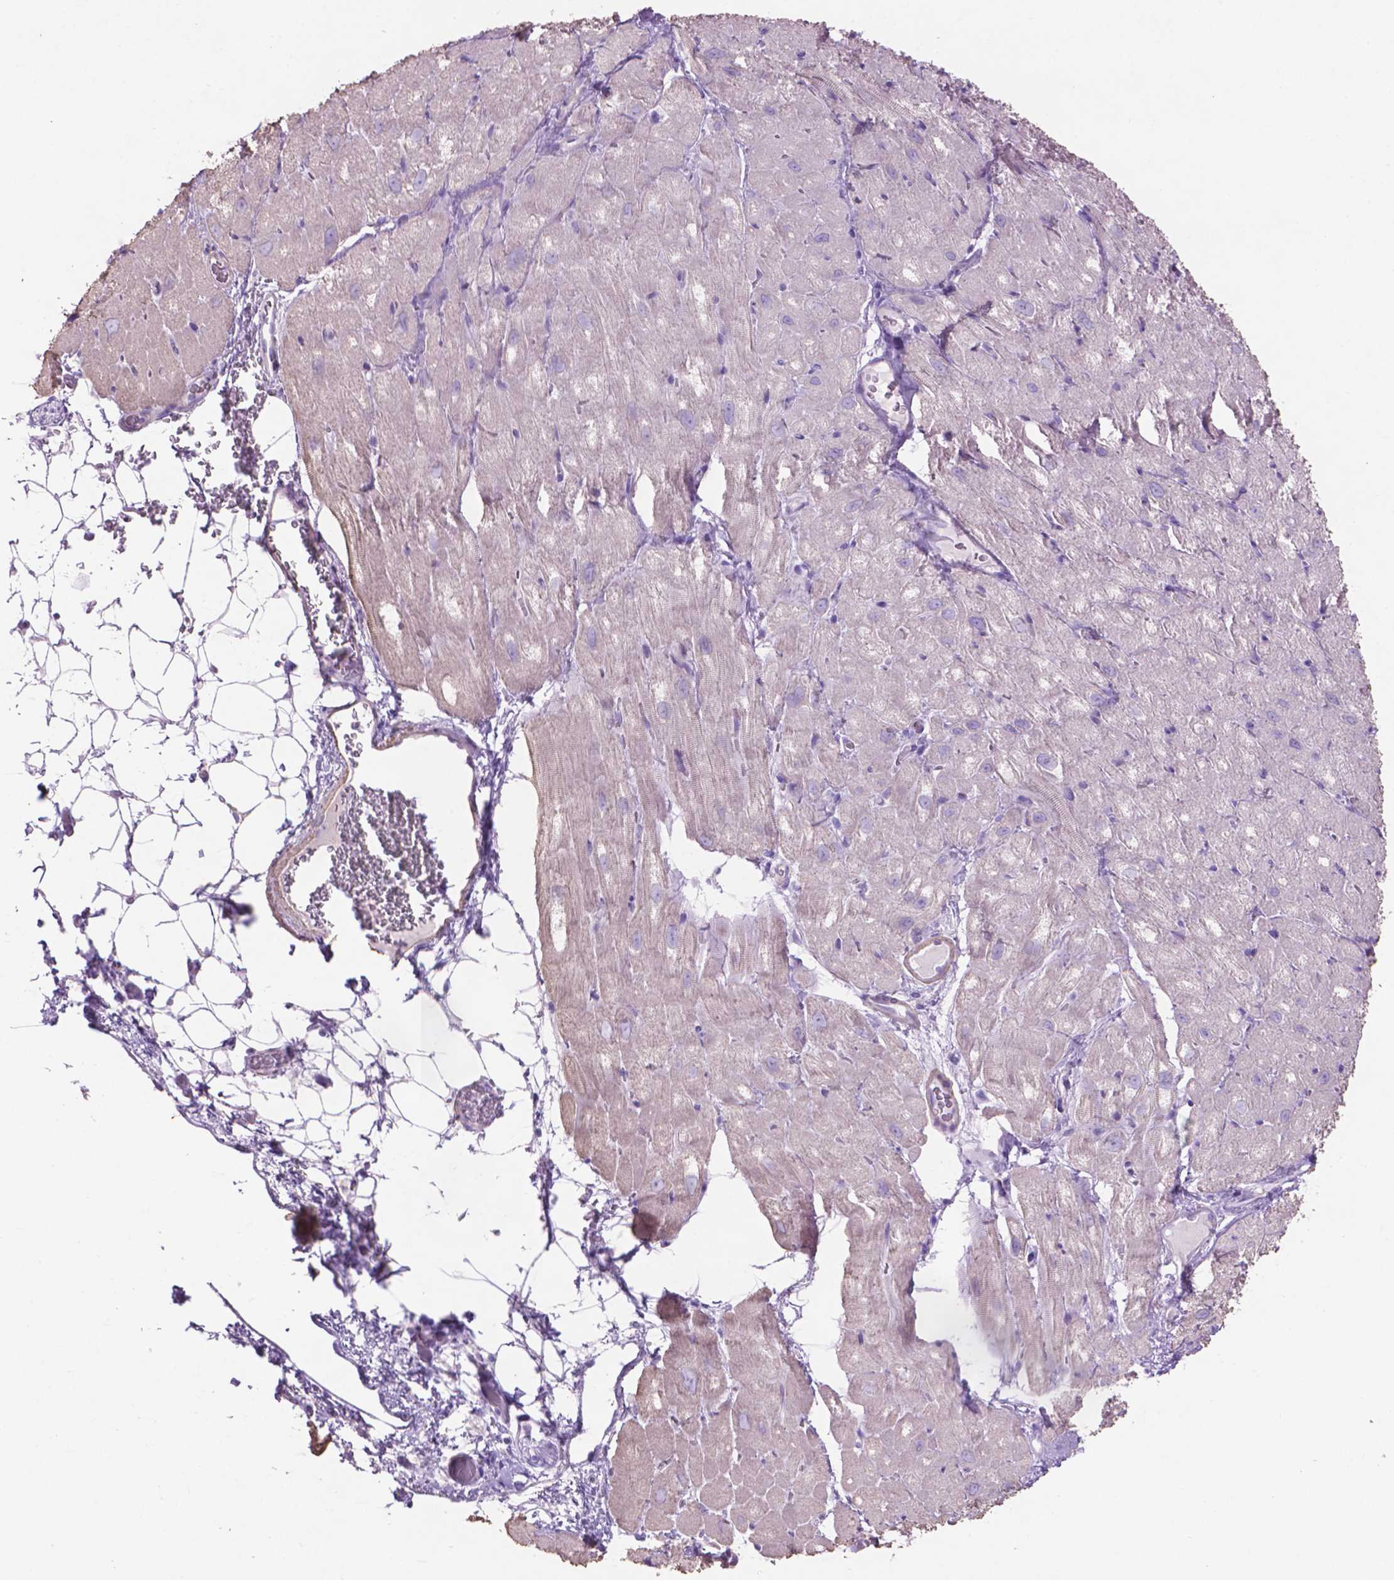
{"staining": {"intensity": "weak", "quantity": "<25%", "location": "cytoplasmic/membranous"}, "tissue": "heart muscle", "cell_type": "Cardiomyocytes", "image_type": "normal", "snomed": [{"axis": "morphology", "description": "Normal tissue, NOS"}, {"axis": "topography", "description": "Heart"}], "caption": "The IHC micrograph has no significant staining in cardiomyocytes of heart muscle. (Immunohistochemistry, brightfield microscopy, high magnification).", "gene": "AQP10", "patient": {"sex": "male", "age": 61}}